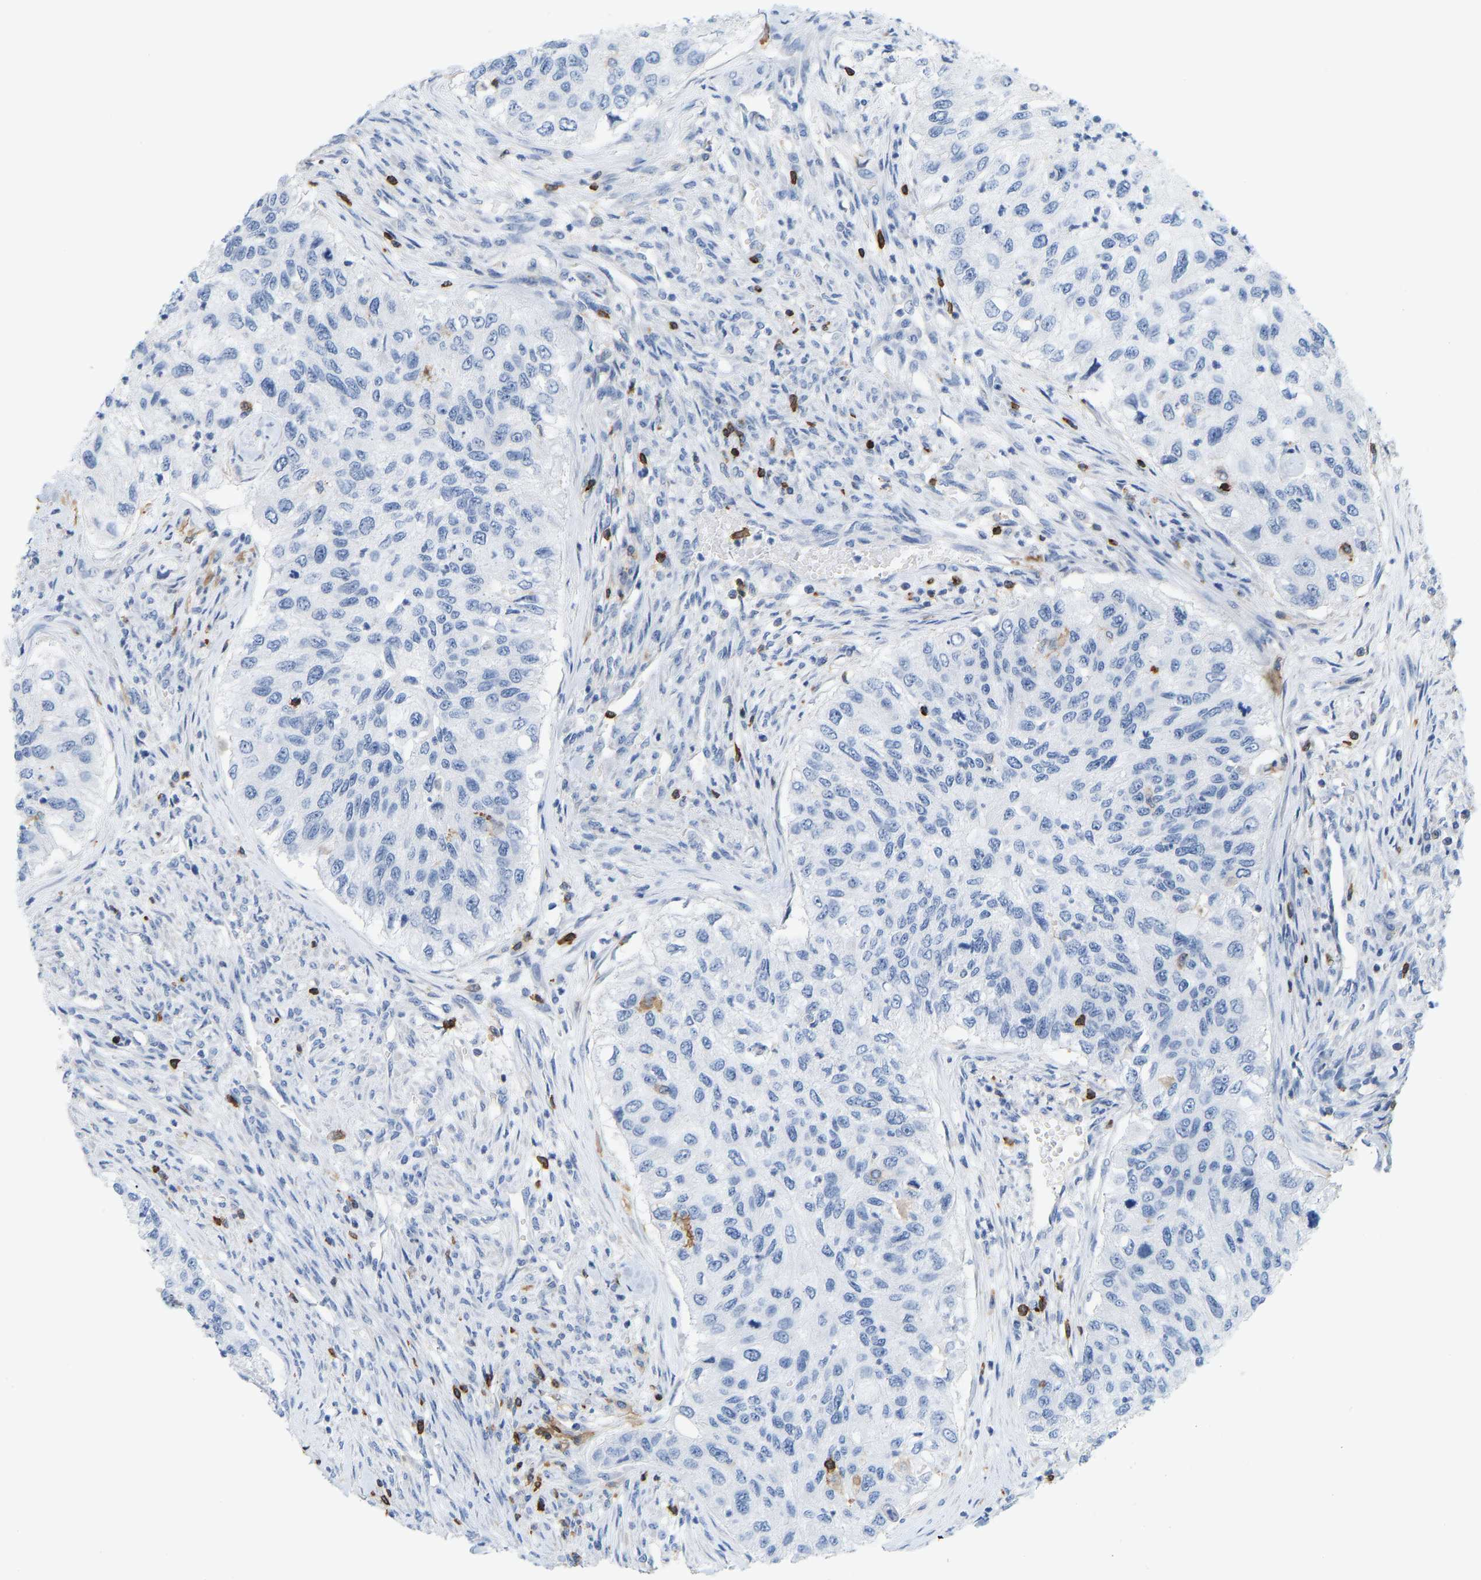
{"staining": {"intensity": "negative", "quantity": "none", "location": "none"}, "tissue": "urothelial cancer", "cell_type": "Tumor cells", "image_type": "cancer", "snomed": [{"axis": "morphology", "description": "Urothelial carcinoma, High grade"}, {"axis": "topography", "description": "Urinary bladder"}], "caption": "This micrograph is of urothelial cancer stained with immunohistochemistry to label a protein in brown with the nuclei are counter-stained blue. There is no expression in tumor cells.", "gene": "EVL", "patient": {"sex": "female", "age": 60}}